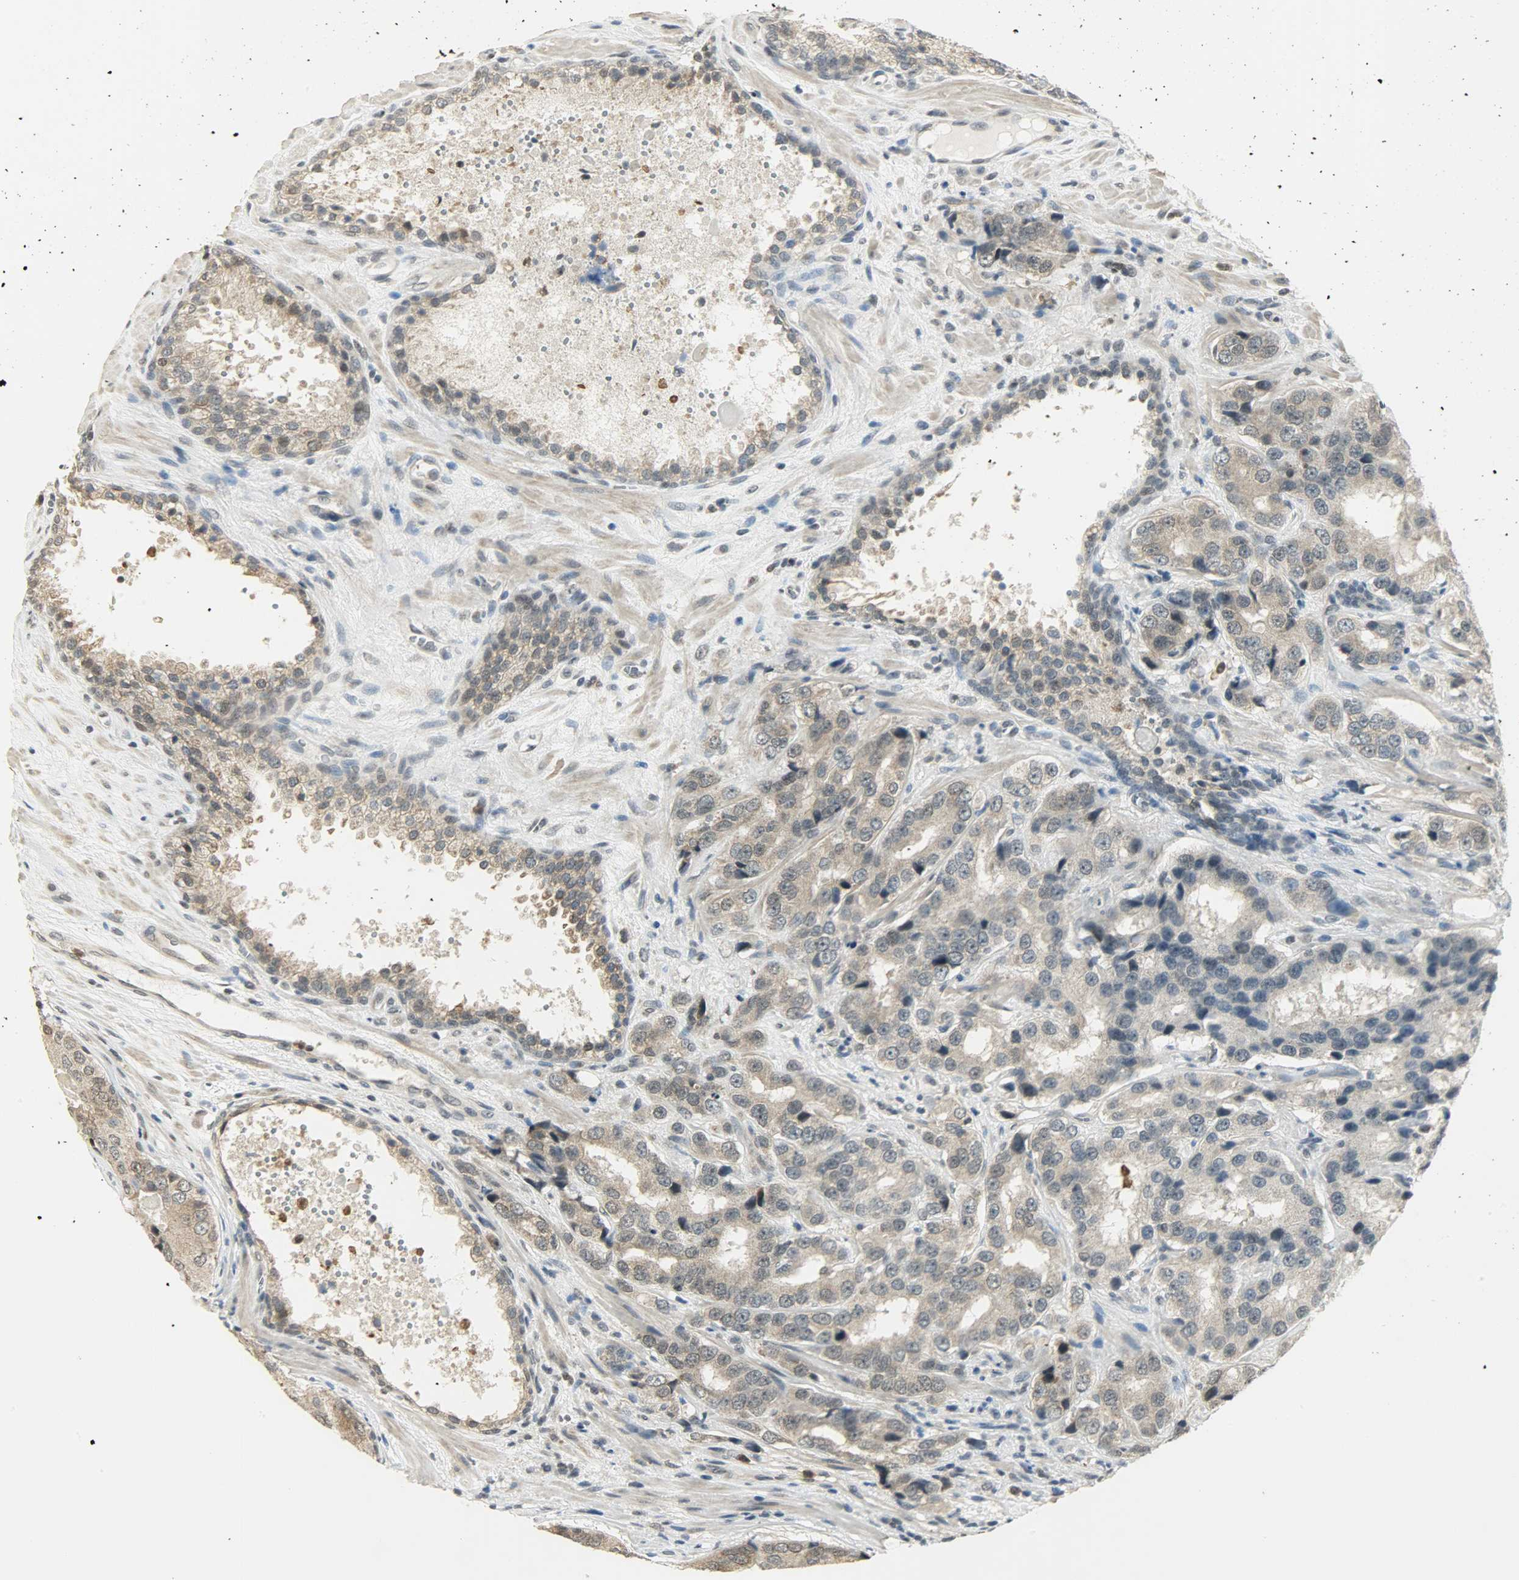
{"staining": {"intensity": "weak", "quantity": "25%-75%", "location": "cytoplasmic/membranous"}, "tissue": "prostate cancer", "cell_type": "Tumor cells", "image_type": "cancer", "snomed": [{"axis": "morphology", "description": "Adenocarcinoma, High grade"}, {"axis": "topography", "description": "Prostate"}], "caption": "Brown immunohistochemical staining in human adenocarcinoma (high-grade) (prostate) exhibits weak cytoplasmic/membranous staining in about 25%-75% of tumor cells. (Stains: DAB (3,3'-diaminobenzidine) in brown, nuclei in blue, Microscopy: brightfield microscopy at high magnification).", "gene": "SMARCA5", "patient": {"sex": "male", "age": 58}}